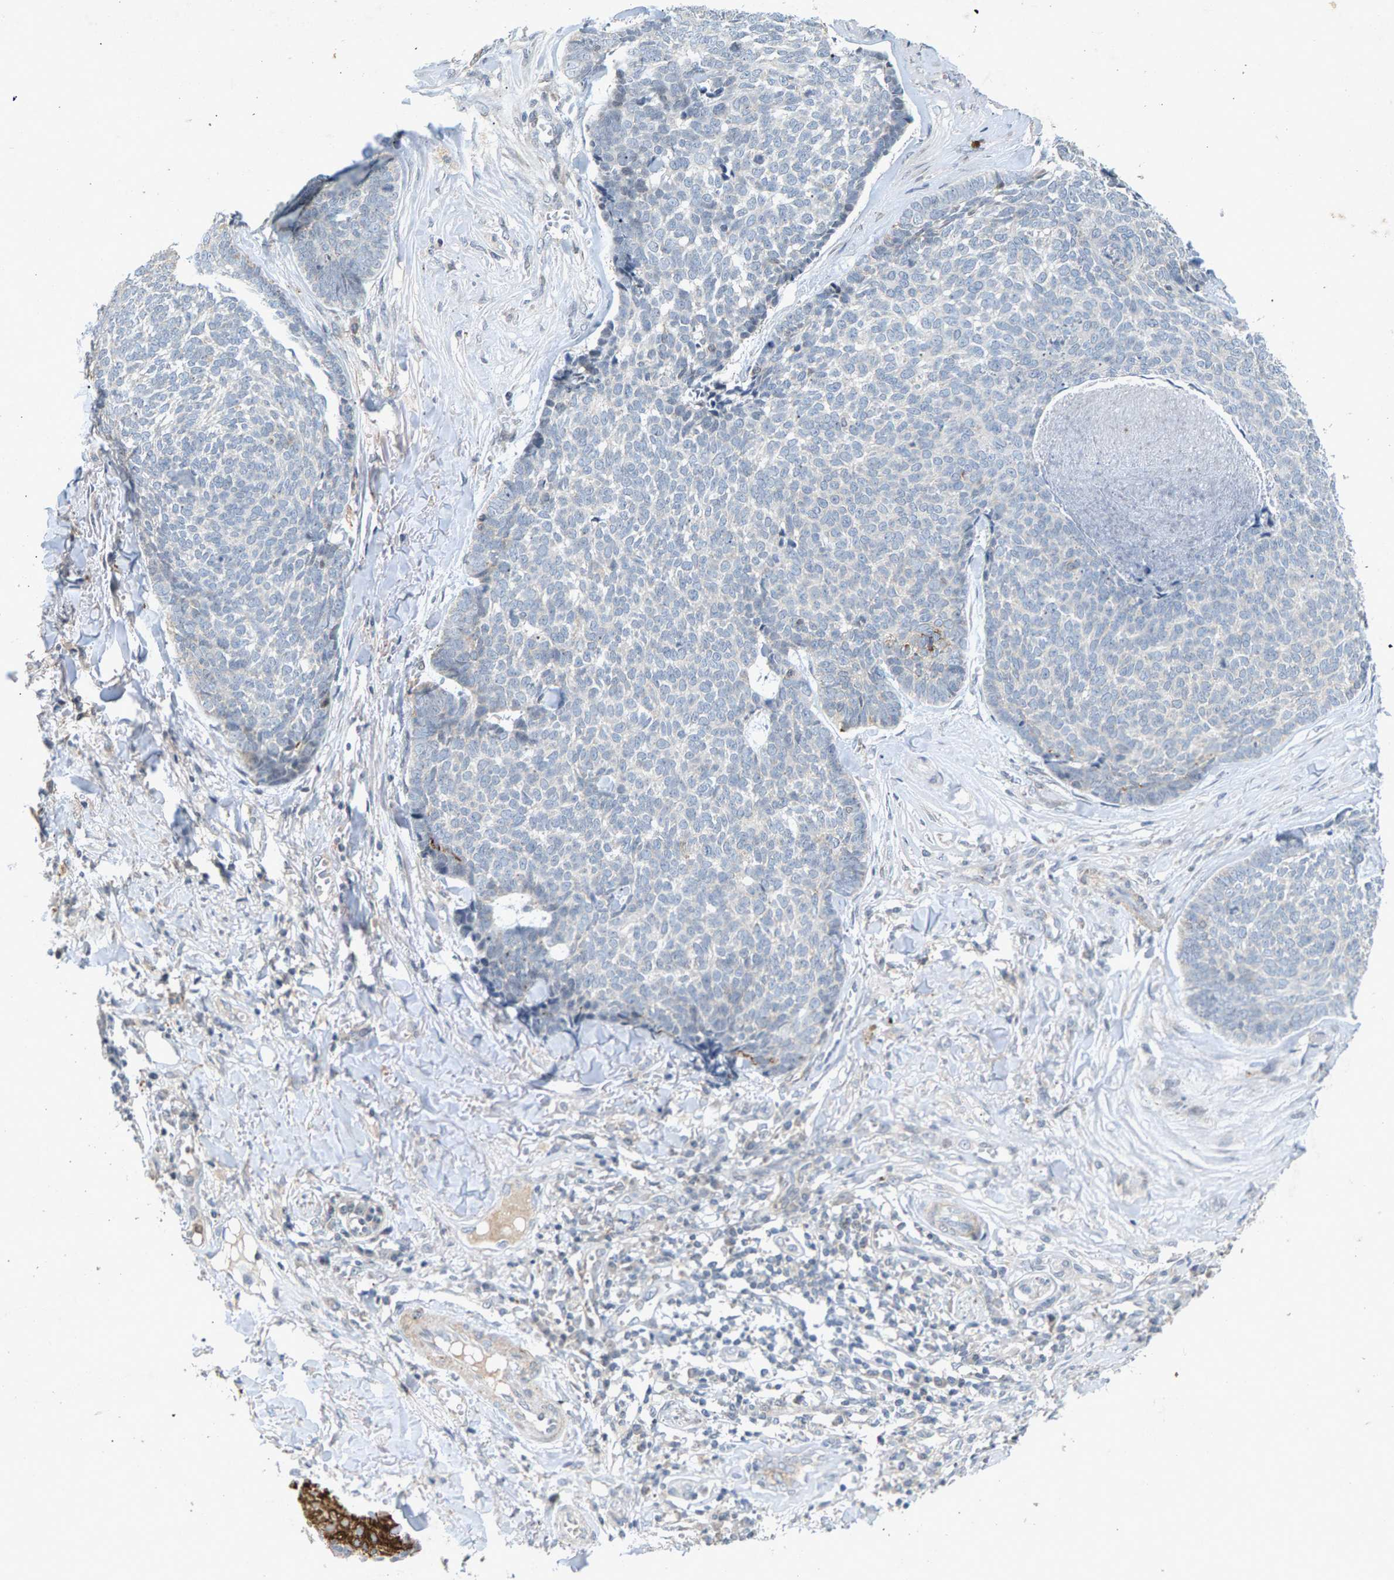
{"staining": {"intensity": "negative", "quantity": "none", "location": "none"}, "tissue": "skin cancer", "cell_type": "Tumor cells", "image_type": "cancer", "snomed": [{"axis": "morphology", "description": "Basal cell carcinoma"}, {"axis": "topography", "description": "Skin"}], "caption": "The immunohistochemistry (IHC) image has no significant staining in tumor cells of skin cancer tissue.", "gene": "ZPR1", "patient": {"sex": "male", "age": 84}}